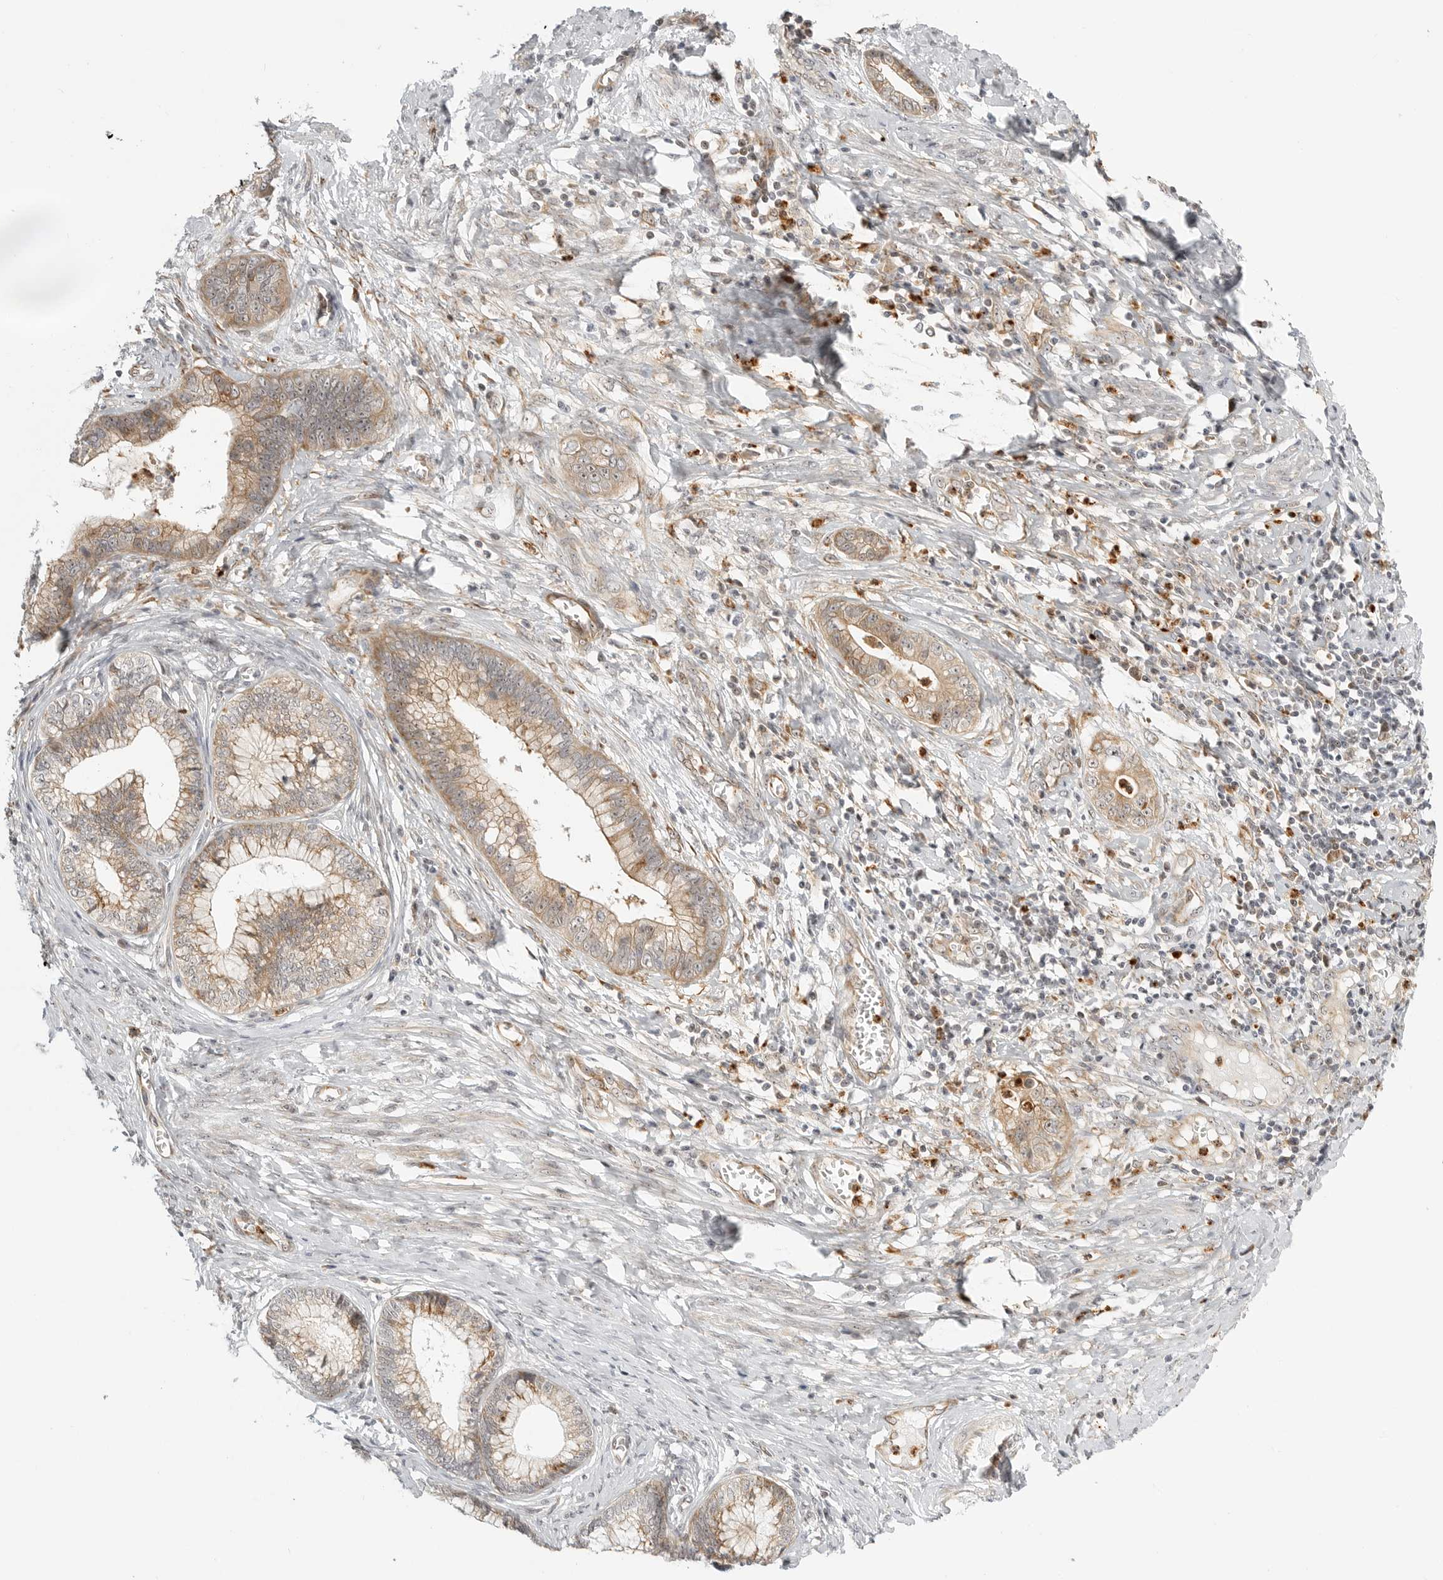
{"staining": {"intensity": "moderate", "quantity": ">75%", "location": "cytoplasmic/membranous"}, "tissue": "cervical cancer", "cell_type": "Tumor cells", "image_type": "cancer", "snomed": [{"axis": "morphology", "description": "Adenocarcinoma, NOS"}, {"axis": "topography", "description": "Cervix"}], "caption": "IHC staining of cervical cancer (adenocarcinoma), which demonstrates medium levels of moderate cytoplasmic/membranous positivity in approximately >75% of tumor cells indicating moderate cytoplasmic/membranous protein positivity. The staining was performed using DAB (brown) for protein detection and nuclei were counterstained in hematoxylin (blue).", "gene": "DSCC1", "patient": {"sex": "female", "age": 44}}